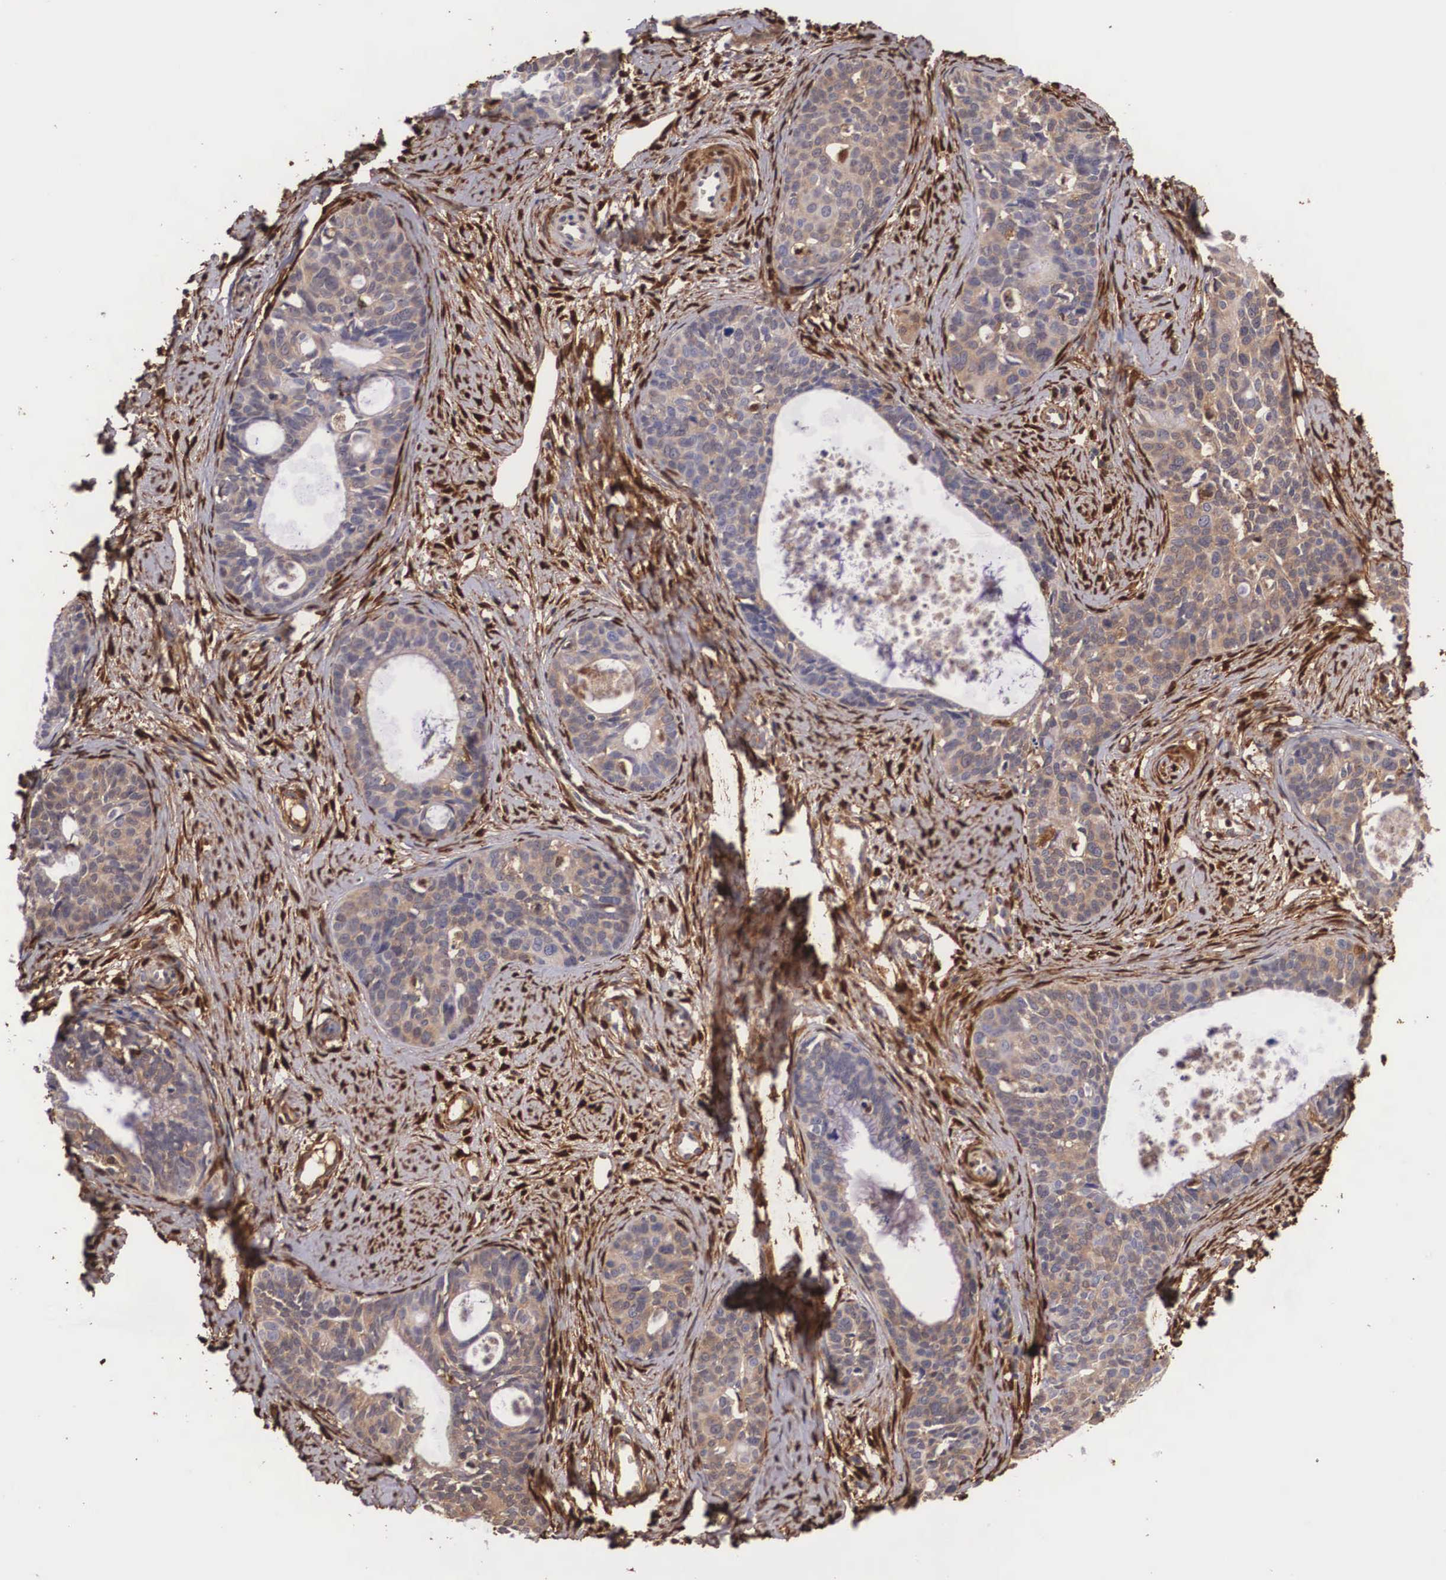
{"staining": {"intensity": "weak", "quantity": "25%-75%", "location": "cytoplasmic/membranous"}, "tissue": "cervical cancer", "cell_type": "Tumor cells", "image_type": "cancer", "snomed": [{"axis": "morphology", "description": "Squamous cell carcinoma, NOS"}, {"axis": "topography", "description": "Cervix"}], "caption": "Immunohistochemical staining of cervical squamous cell carcinoma exhibits low levels of weak cytoplasmic/membranous protein staining in about 25%-75% of tumor cells. Nuclei are stained in blue.", "gene": "LGALS1", "patient": {"sex": "female", "age": 34}}